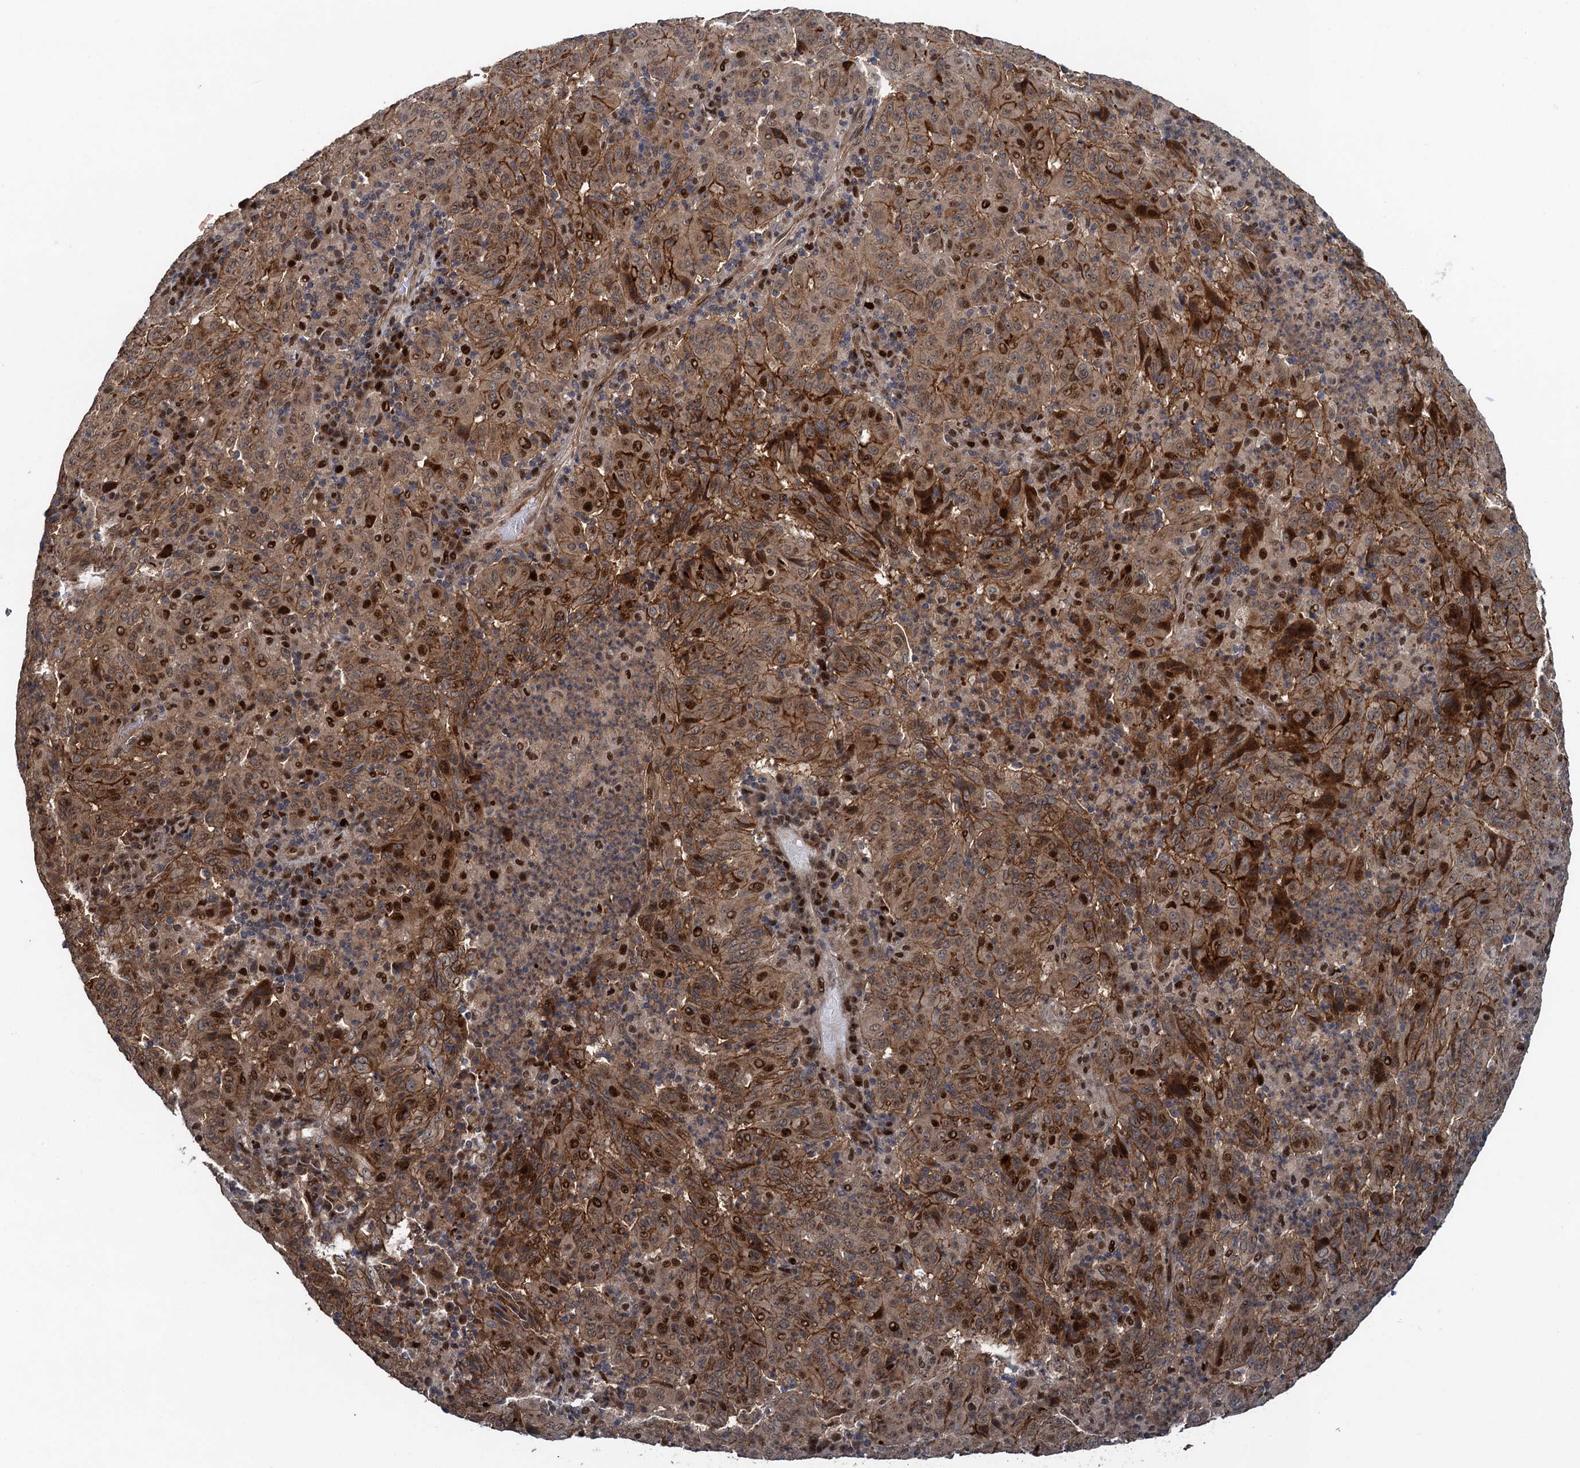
{"staining": {"intensity": "moderate", "quantity": ">75%", "location": "cytoplasmic/membranous,nuclear"}, "tissue": "pancreatic cancer", "cell_type": "Tumor cells", "image_type": "cancer", "snomed": [{"axis": "morphology", "description": "Adenocarcinoma, NOS"}, {"axis": "topography", "description": "Pancreas"}], "caption": "Human pancreatic adenocarcinoma stained with a brown dye displays moderate cytoplasmic/membranous and nuclear positive positivity in approximately >75% of tumor cells.", "gene": "ATOSA", "patient": {"sex": "male", "age": 63}}